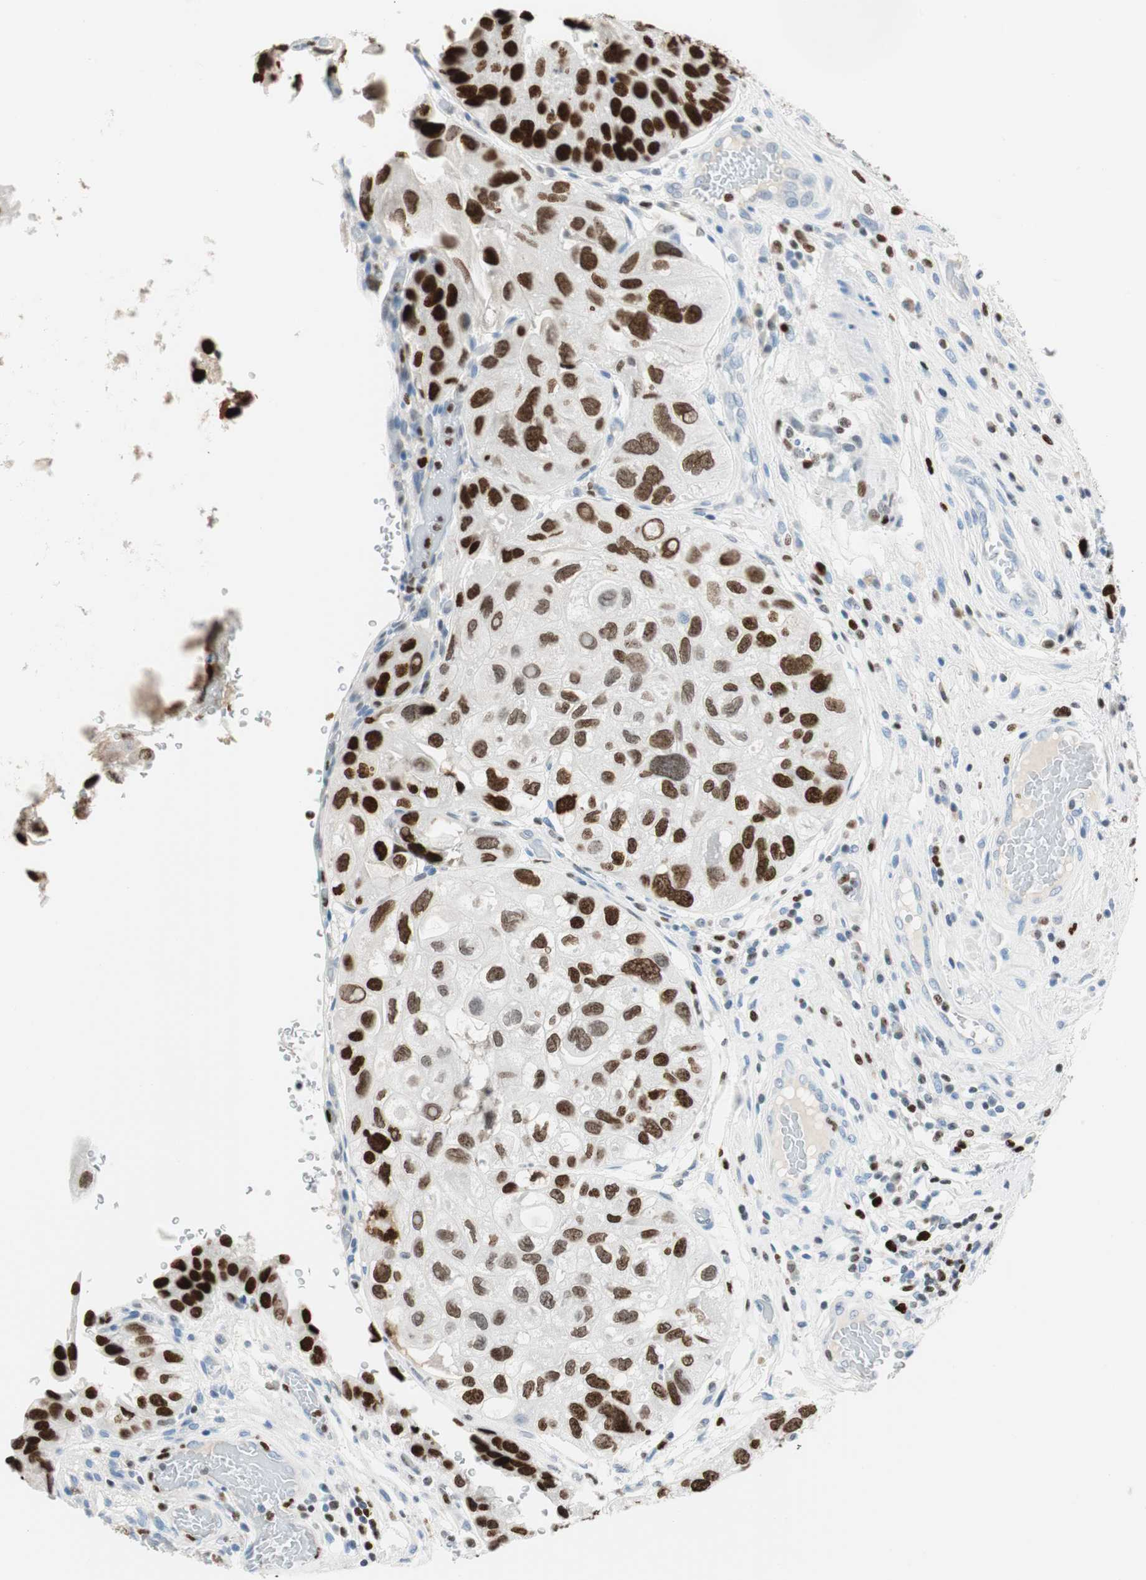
{"staining": {"intensity": "strong", "quantity": ">75%", "location": "nuclear"}, "tissue": "urothelial cancer", "cell_type": "Tumor cells", "image_type": "cancer", "snomed": [{"axis": "morphology", "description": "Urothelial carcinoma, High grade"}, {"axis": "topography", "description": "Urinary bladder"}], "caption": "Strong nuclear expression for a protein is appreciated in approximately >75% of tumor cells of urothelial cancer using immunohistochemistry.", "gene": "EZH2", "patient": {"sex": "female", "age": 64}}